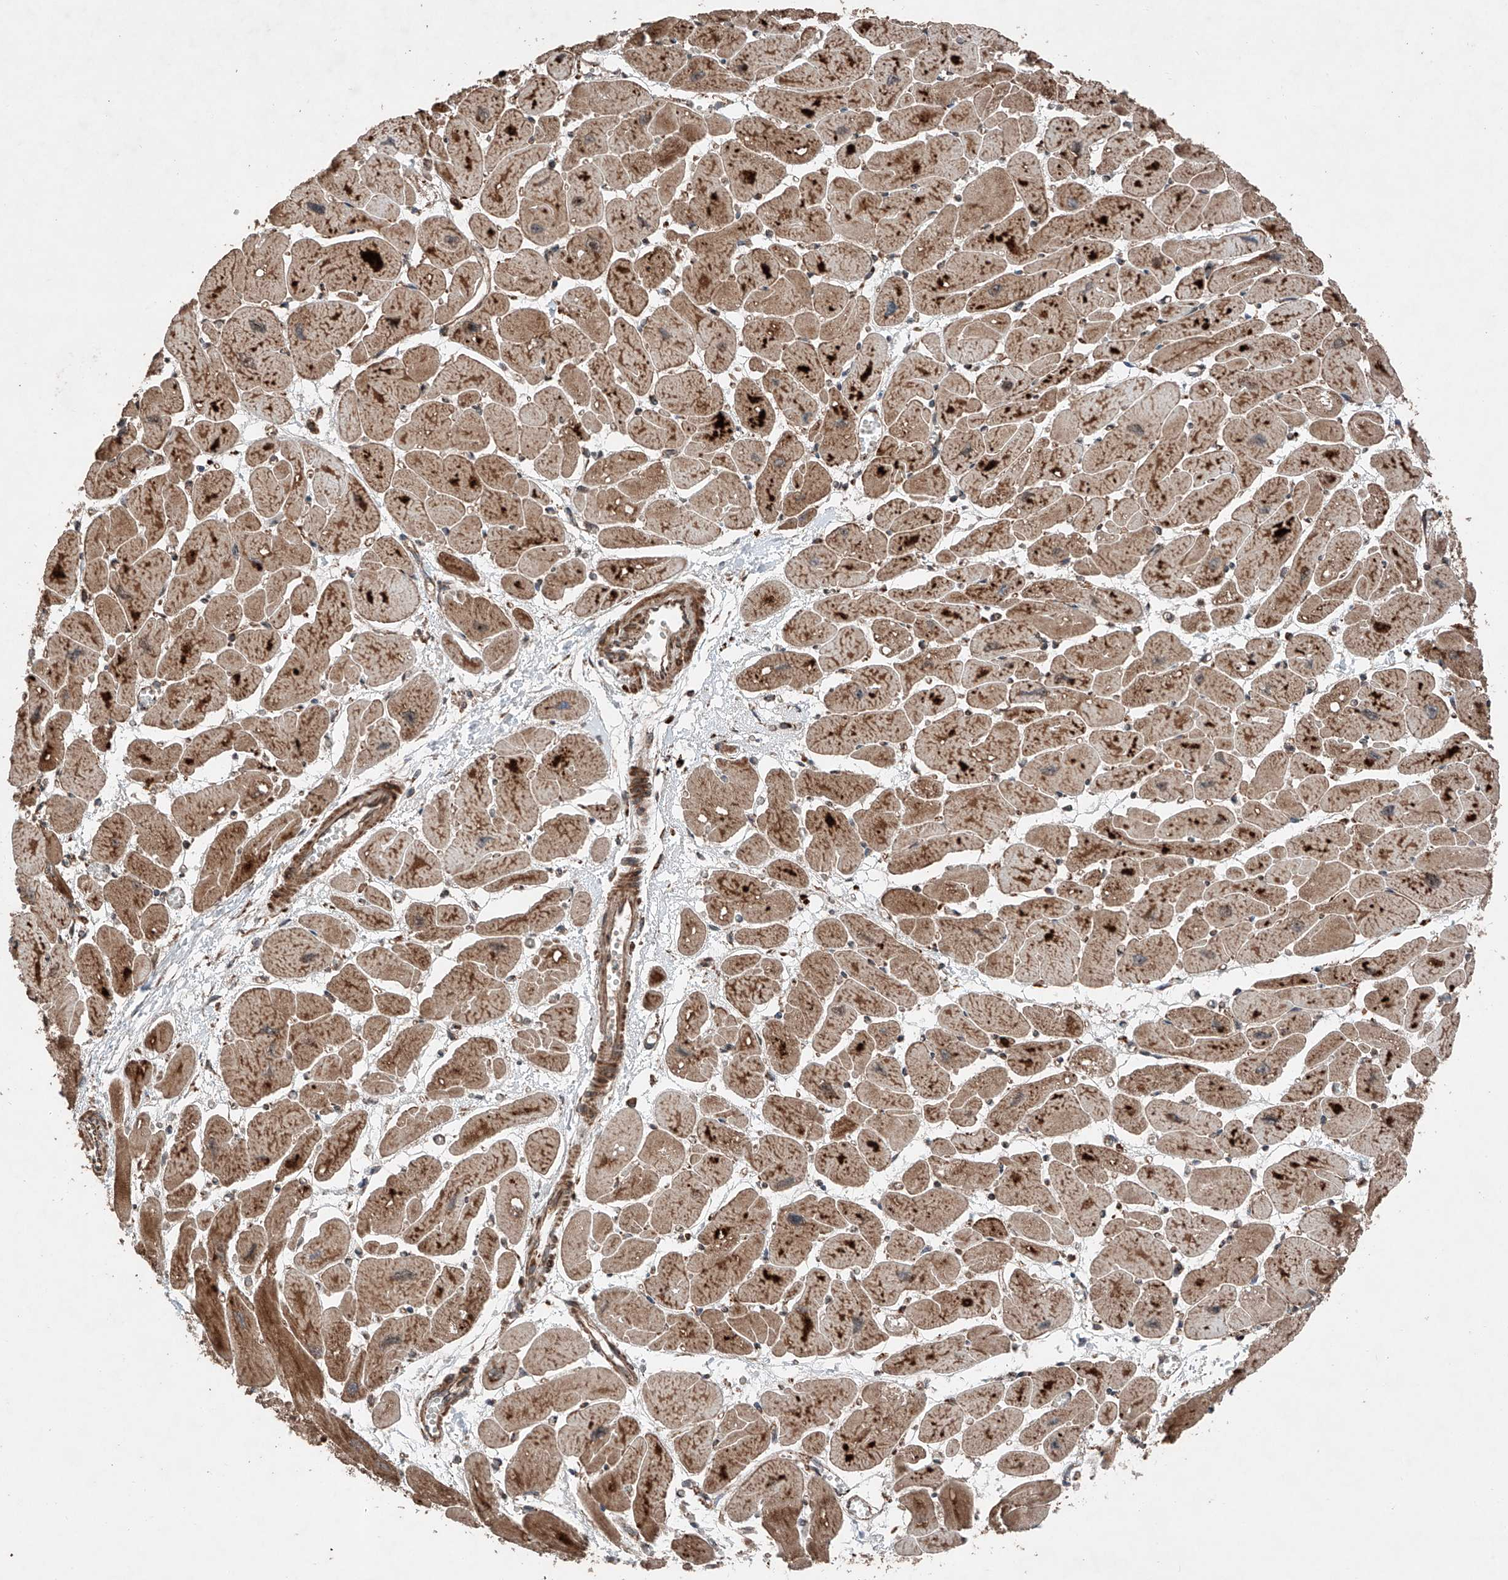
{"staining": {"intensity": "moderate", "quantity": ">75%", "location": "cytoplasmic/membranous"}, "tissue": "heart muscle", "cell_type": "Cardiomyocytes", "image_type": "normal", "snomed": [{"axis": "morphology", "description": "Normal tissue, NOS"}, {"axis": "topography", "description": "Heart"}], "caption": "High-magnification brightfield microscopy of unremarkable heart muscle stained with DAB (brown) and counterstained with hematoxylin (blue). cardiomyocytes exhibit moderate cytoplasmic/membranous staining is identified in about>75% of cells.", "gene": "ZSCAN29", "patient": {"sex": "female", "age": 54}}